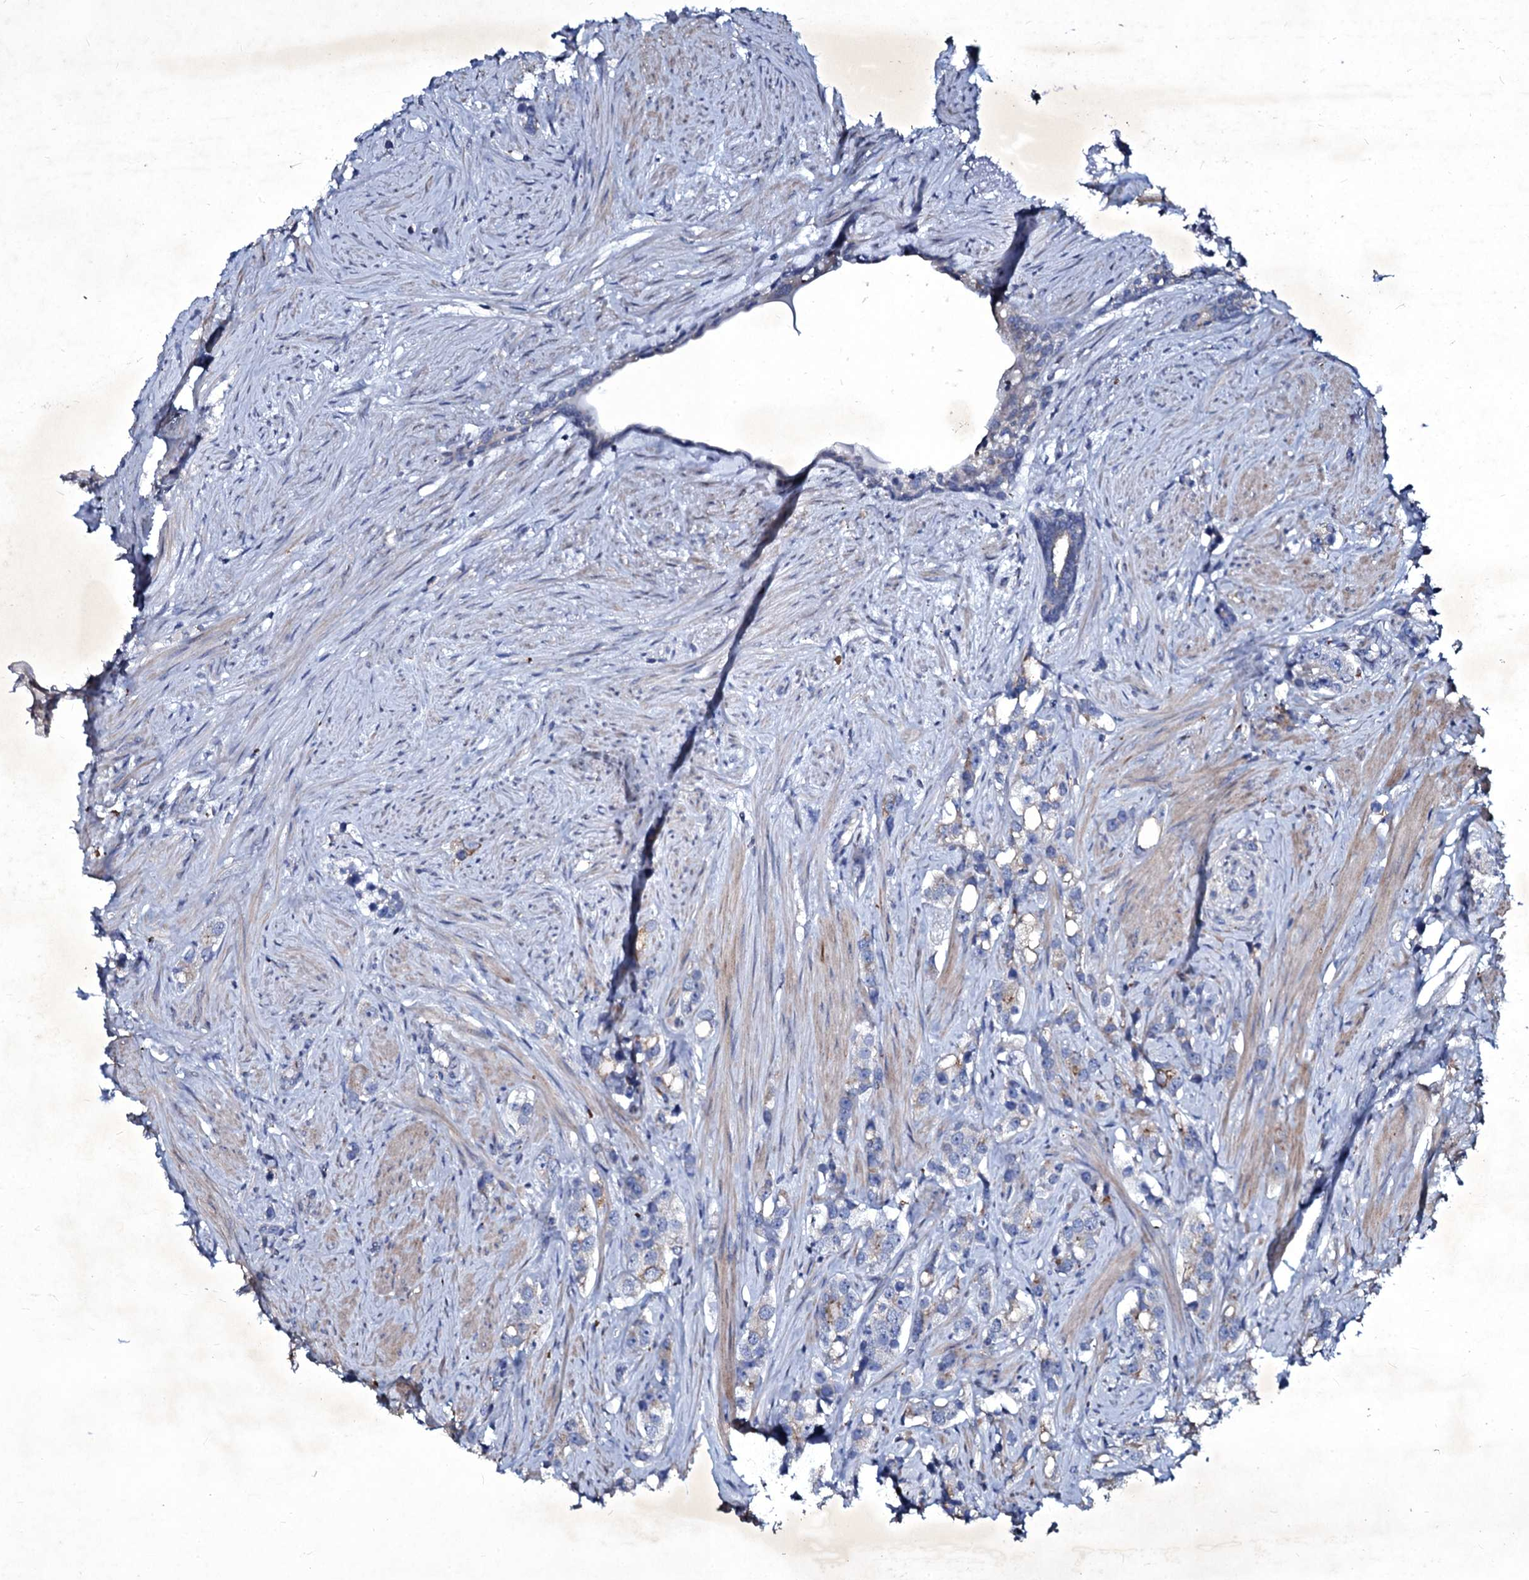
{"staining": {"intensity": "negative", "quantity": "none", "location": "none"}, "tissue": "prostate cancer", "cell_type": "Tumor cells", "image_type": "cancer", "snomed": [{"axis": "morphology", "description": "Adenocarcinoma, High grade"}, {"axis": "topography", "description": "Prostate"}], "caption": "A photomicrograph of adenocarcinoma (high-grade) (prostate) stained for a protein shows no brown staining in tumor cells.", "gene": "SELENOT", "patient": {"sex": "male", "age": 63}}